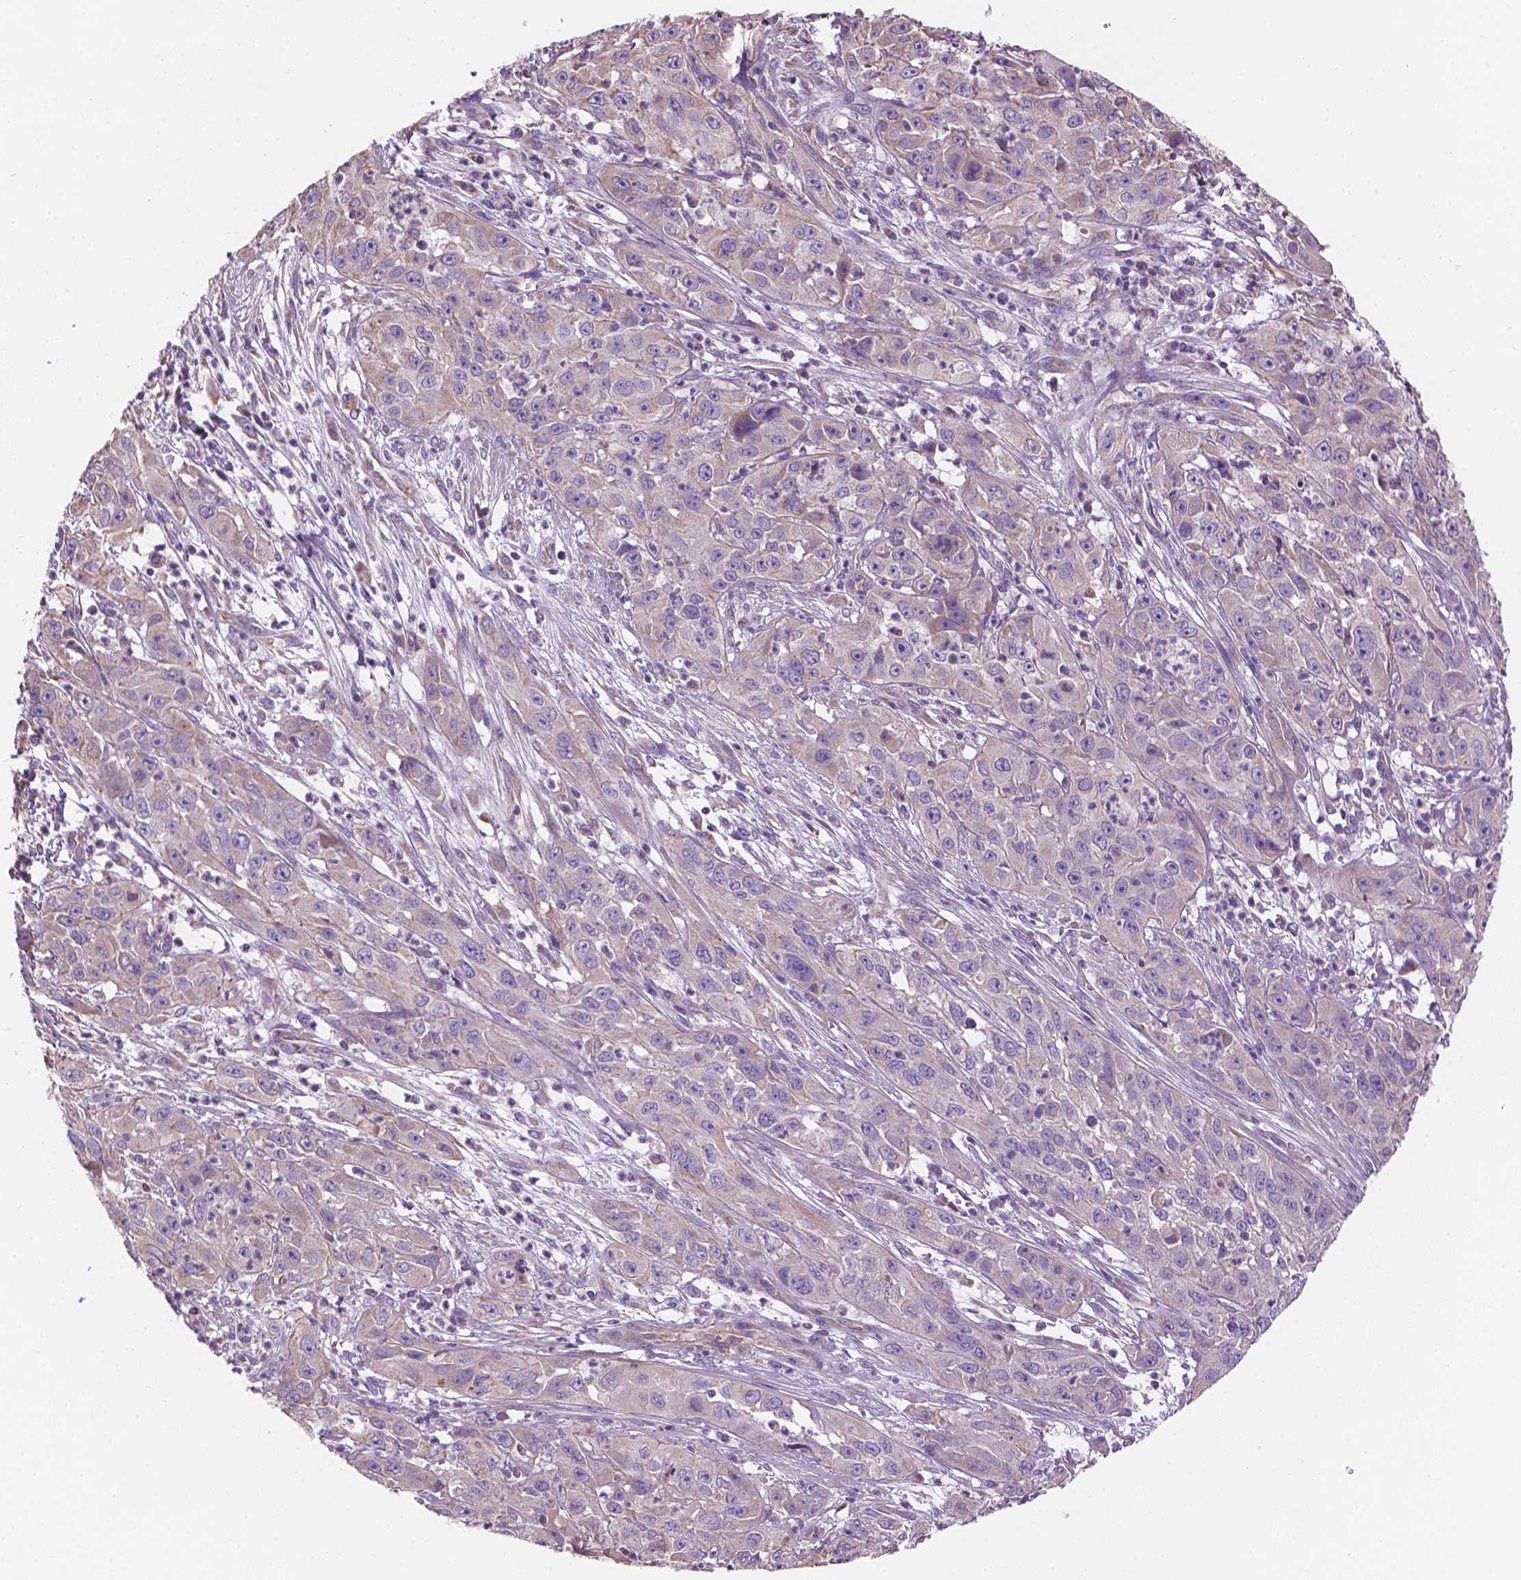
{"staining": {"intensity": "negative", "quantity": "none", "location": "none"}, "tissue": "cervical cancer", "cell_type": "Tumor cells", "image_type": "cancer", "snomed": [{"axis": "morphology", "description": "Squamous cell carcinoma, NOS"}, {"axis": "topography", "description": "Cervix"}], "caption": "The immunohistochemistry (IHC) histopathology image has no significant positivity in tumor cells of squamous cell carcinoma (cervical) tissue.", "gene": "TTC29", "patient": {"sex": "female", "age": 32}}